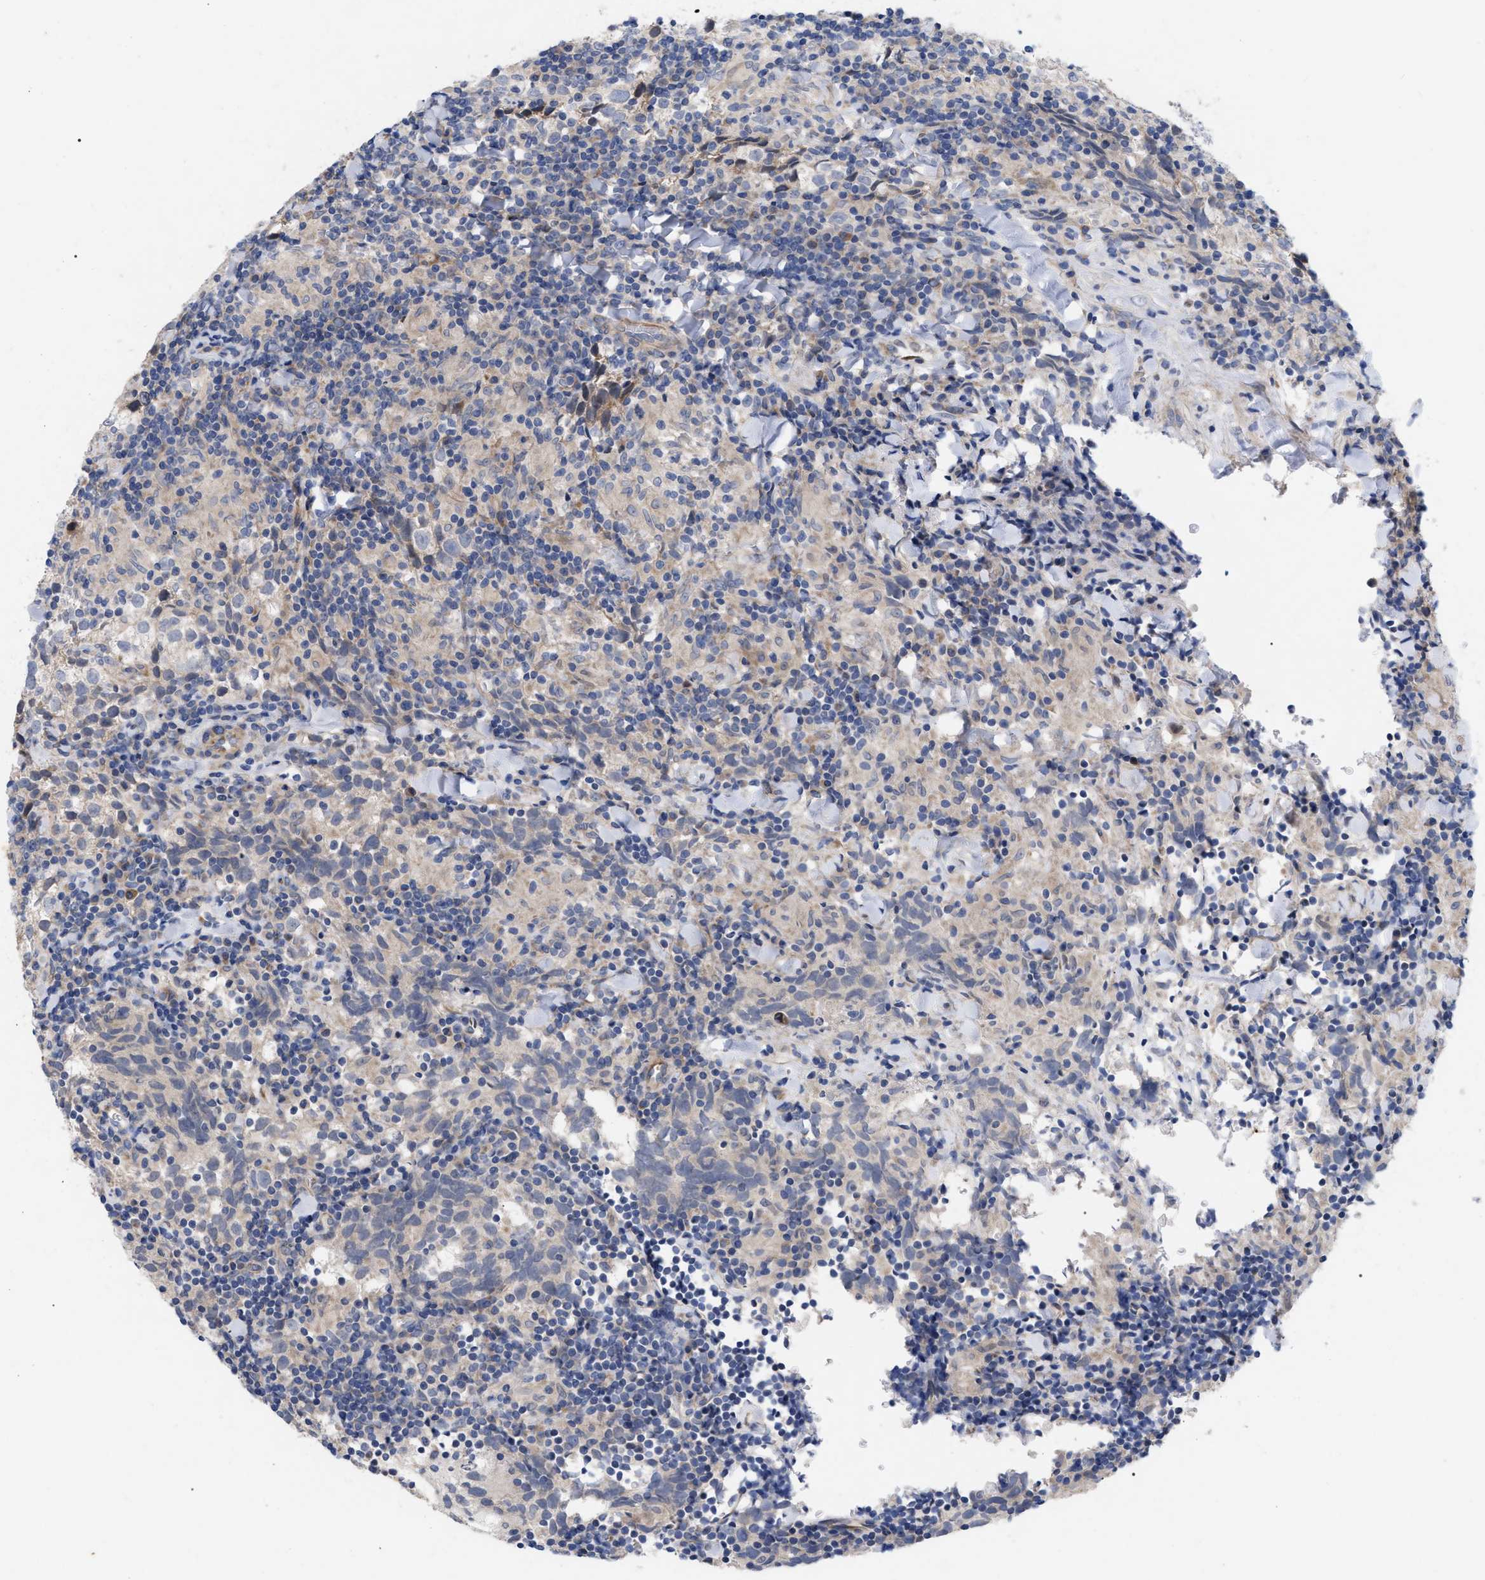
{"staining": {"intensity": "negative", "quantity": "none", "location": "none"}, "tissue": "testis cancer", "cell_type": "Tumor cells", "image_type": "cancer", "snomed": [{"axis": "morphology", "description": "Seminoma, NOS"}, {"axis": "morphology", "description": "Carcinoma, Embryonal, NOS"}, {"axis": "topography", "description": "Testis"}], "caption": "Immunohistochemical staining of human embryonal carcinoma (testis) demonstrates no significant positivity in tumor cells.", "gene": "VIP", "patient": {"sex": "male", "age": 36}}